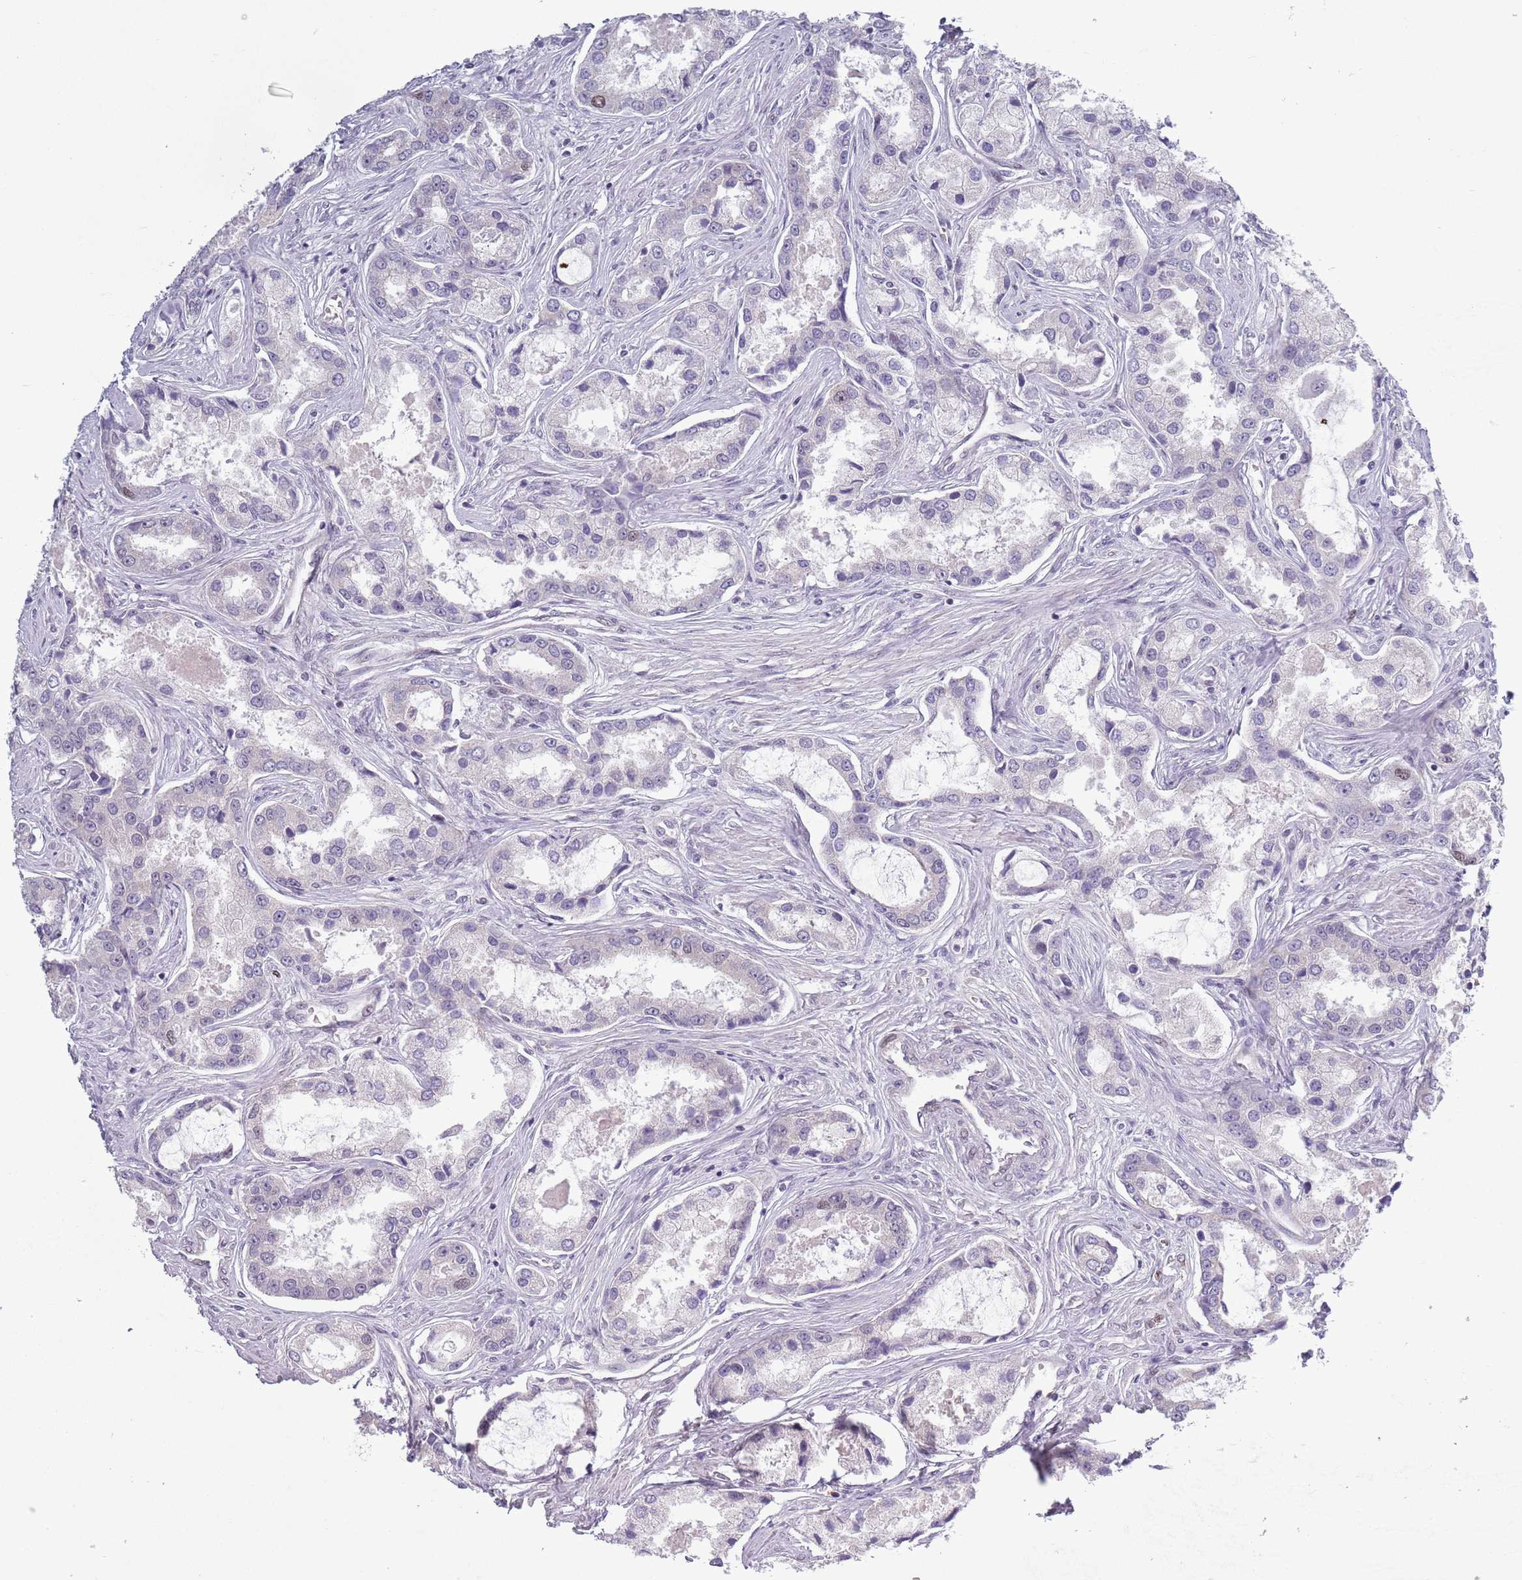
{"staining": {"intensity": "negative", "quantity": "none", "location": "none"}, "tissue": "prostate cancer", "cell_type": "Tumor cells", "image_type": "cancer", "snomed": [{"axis": "morphology", "description": "Adenocarcinoma, Low grade"}, {"axis": "topography", "description": "Prostate"}], "caption": "A high-resolution micrograph shows immunohistochemistry staining of prostate cancer (adenocarcinoma (low-grade)), which shows no significant positivity in tumor cells.", "gene": "ZKSCAN2", "patient": {"sex": "male", "age": 68}}